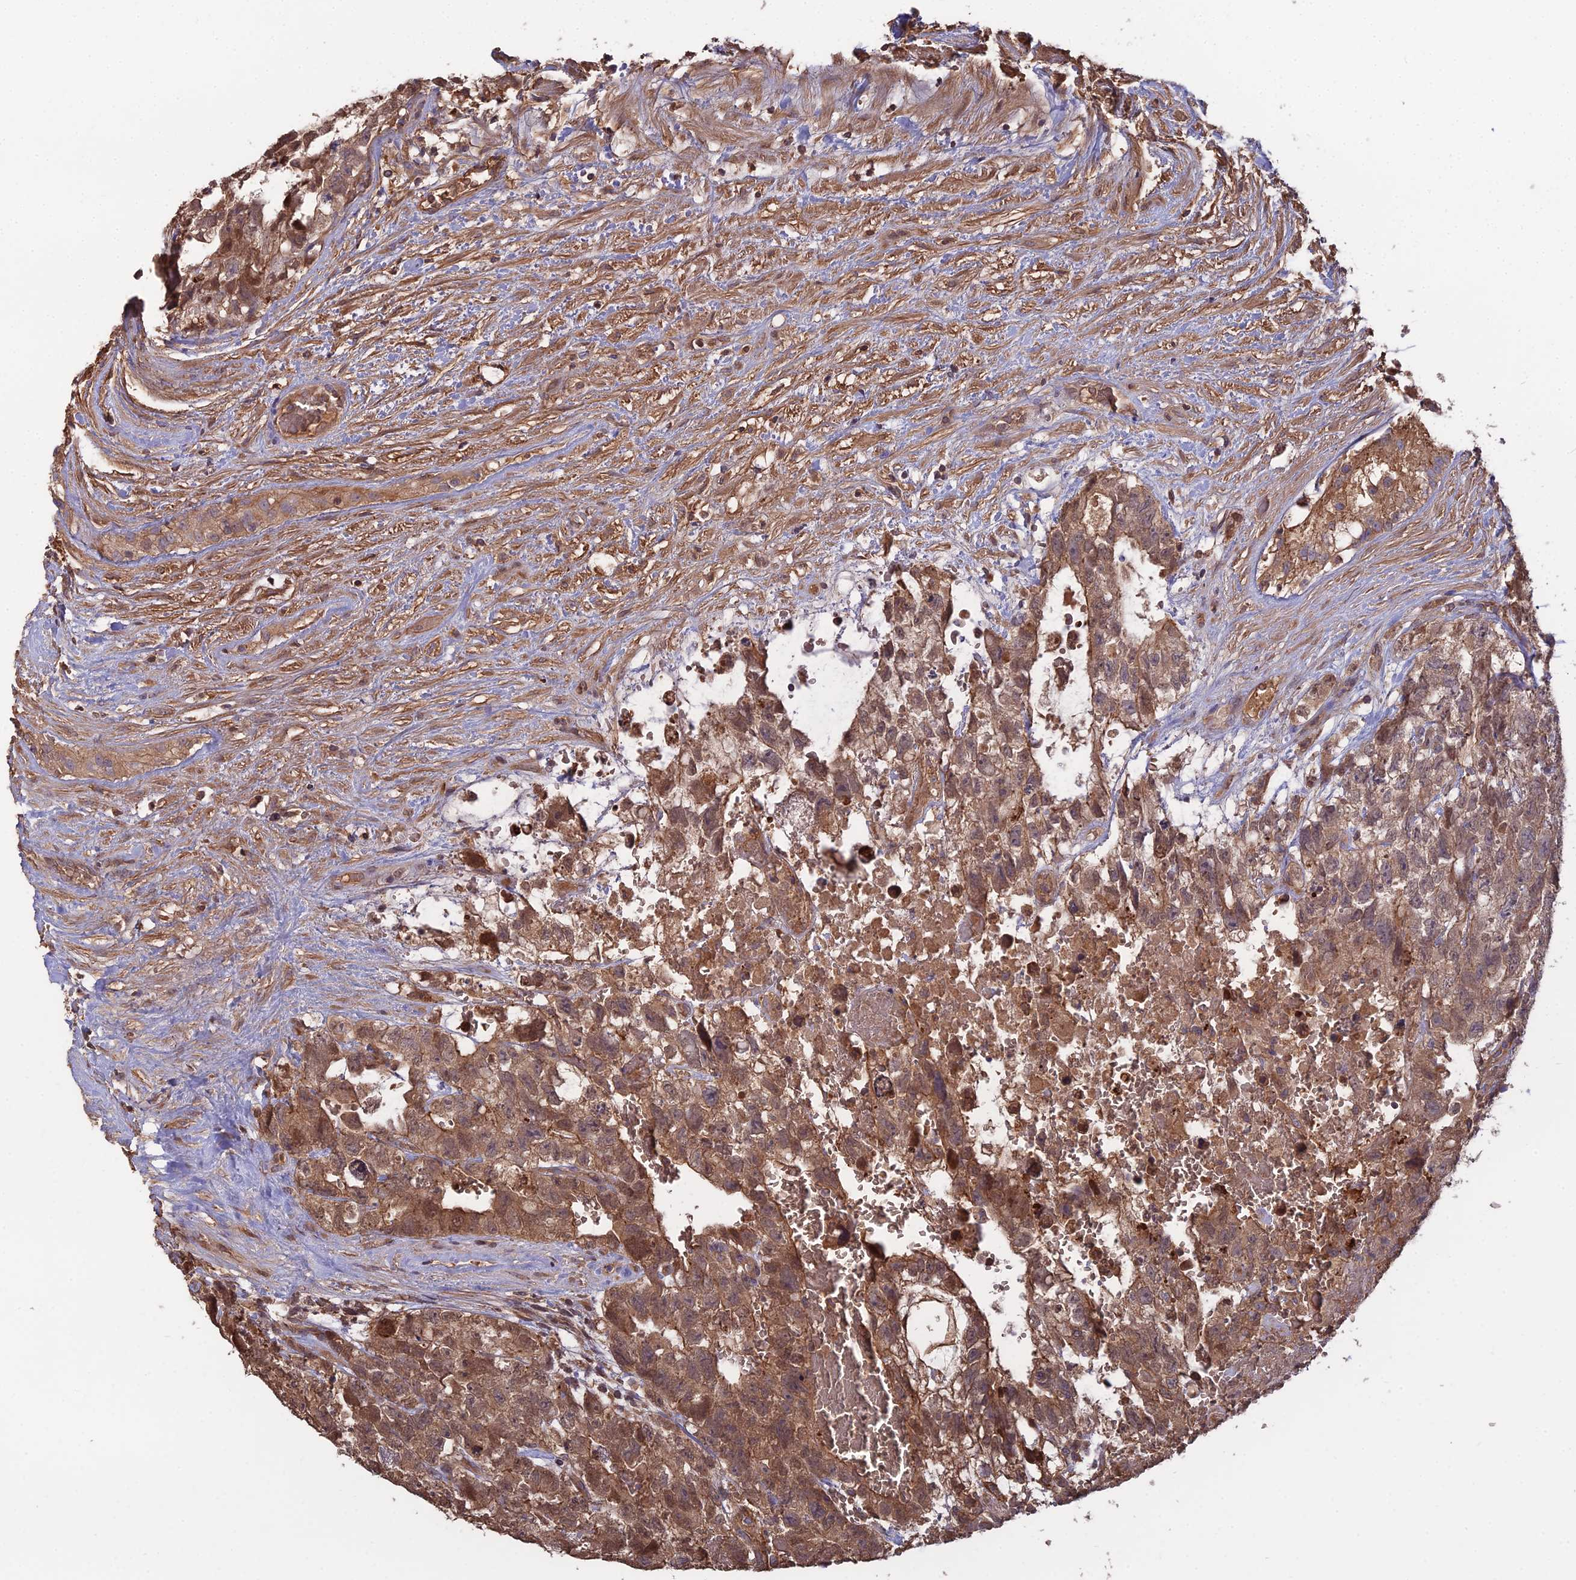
{"staining": {"intensity": "moderate", "quantity": ">75%", "location": "cytoplasmic/membranous,nuclear"}, "tissue": "testis cancer", "cell_type": "Tumor cells", "image_type": "cancer", "snomed": [{"axis": "morphology", "description": "Carcinoma, Embryonal, NOS"}, {"axis": "topography", "description": "Testis"}], "caption": "A histopathology image of human testis cancer stained for a protein displays moderate cytoplasmic/membranous and nuclear brown staining in tumor cells. Using DAB (brown) and hematoxylin (blue) stains, captured at high magnification using brightfield microscopy.", "gene": "GALR2", "patient": {"sex": "male", "age": 26}}